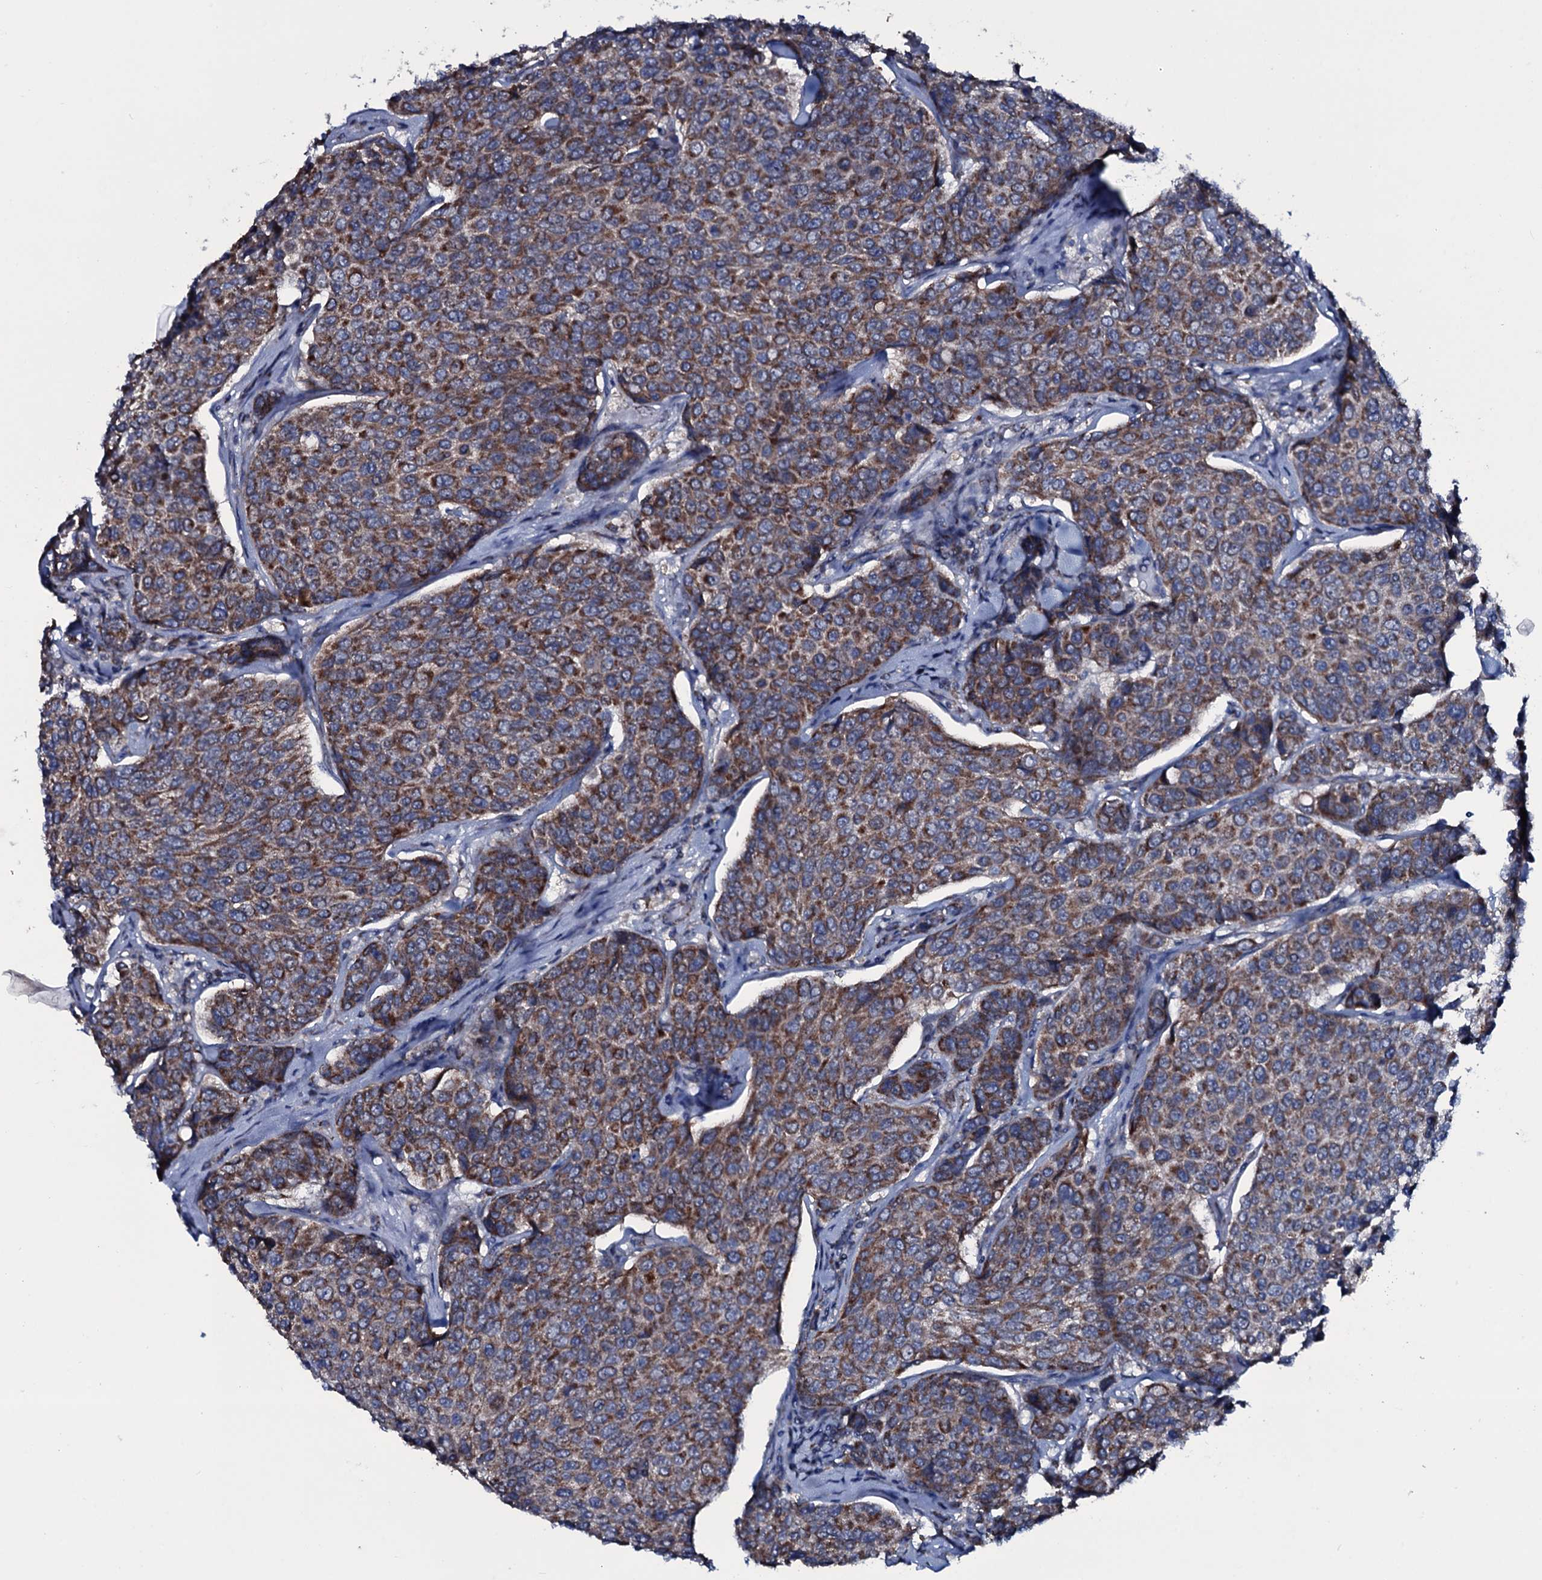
{"staining": {"intensity": "moderate", "quantity": ">75%", "location": "cytoplasmic/membranous"}, "tissue": "breast cancer", "cell_type": "Tumor cells", "image_type": "cancer", "snomed": [{"axis": "morphology", "description": "Duct carcinoma"}, {"axis": "topography", "description": "Breast"}], "caption": "Immunohistochemistry (DAB) staining of infiltrating ductal carcinoma (breast) demonstrates moderate cytoplasmic/membranous protein positivity in approximately >75% of tumor cells.", "gene": "MRPS35", "patient": {"sex": "female", "age": 55}}